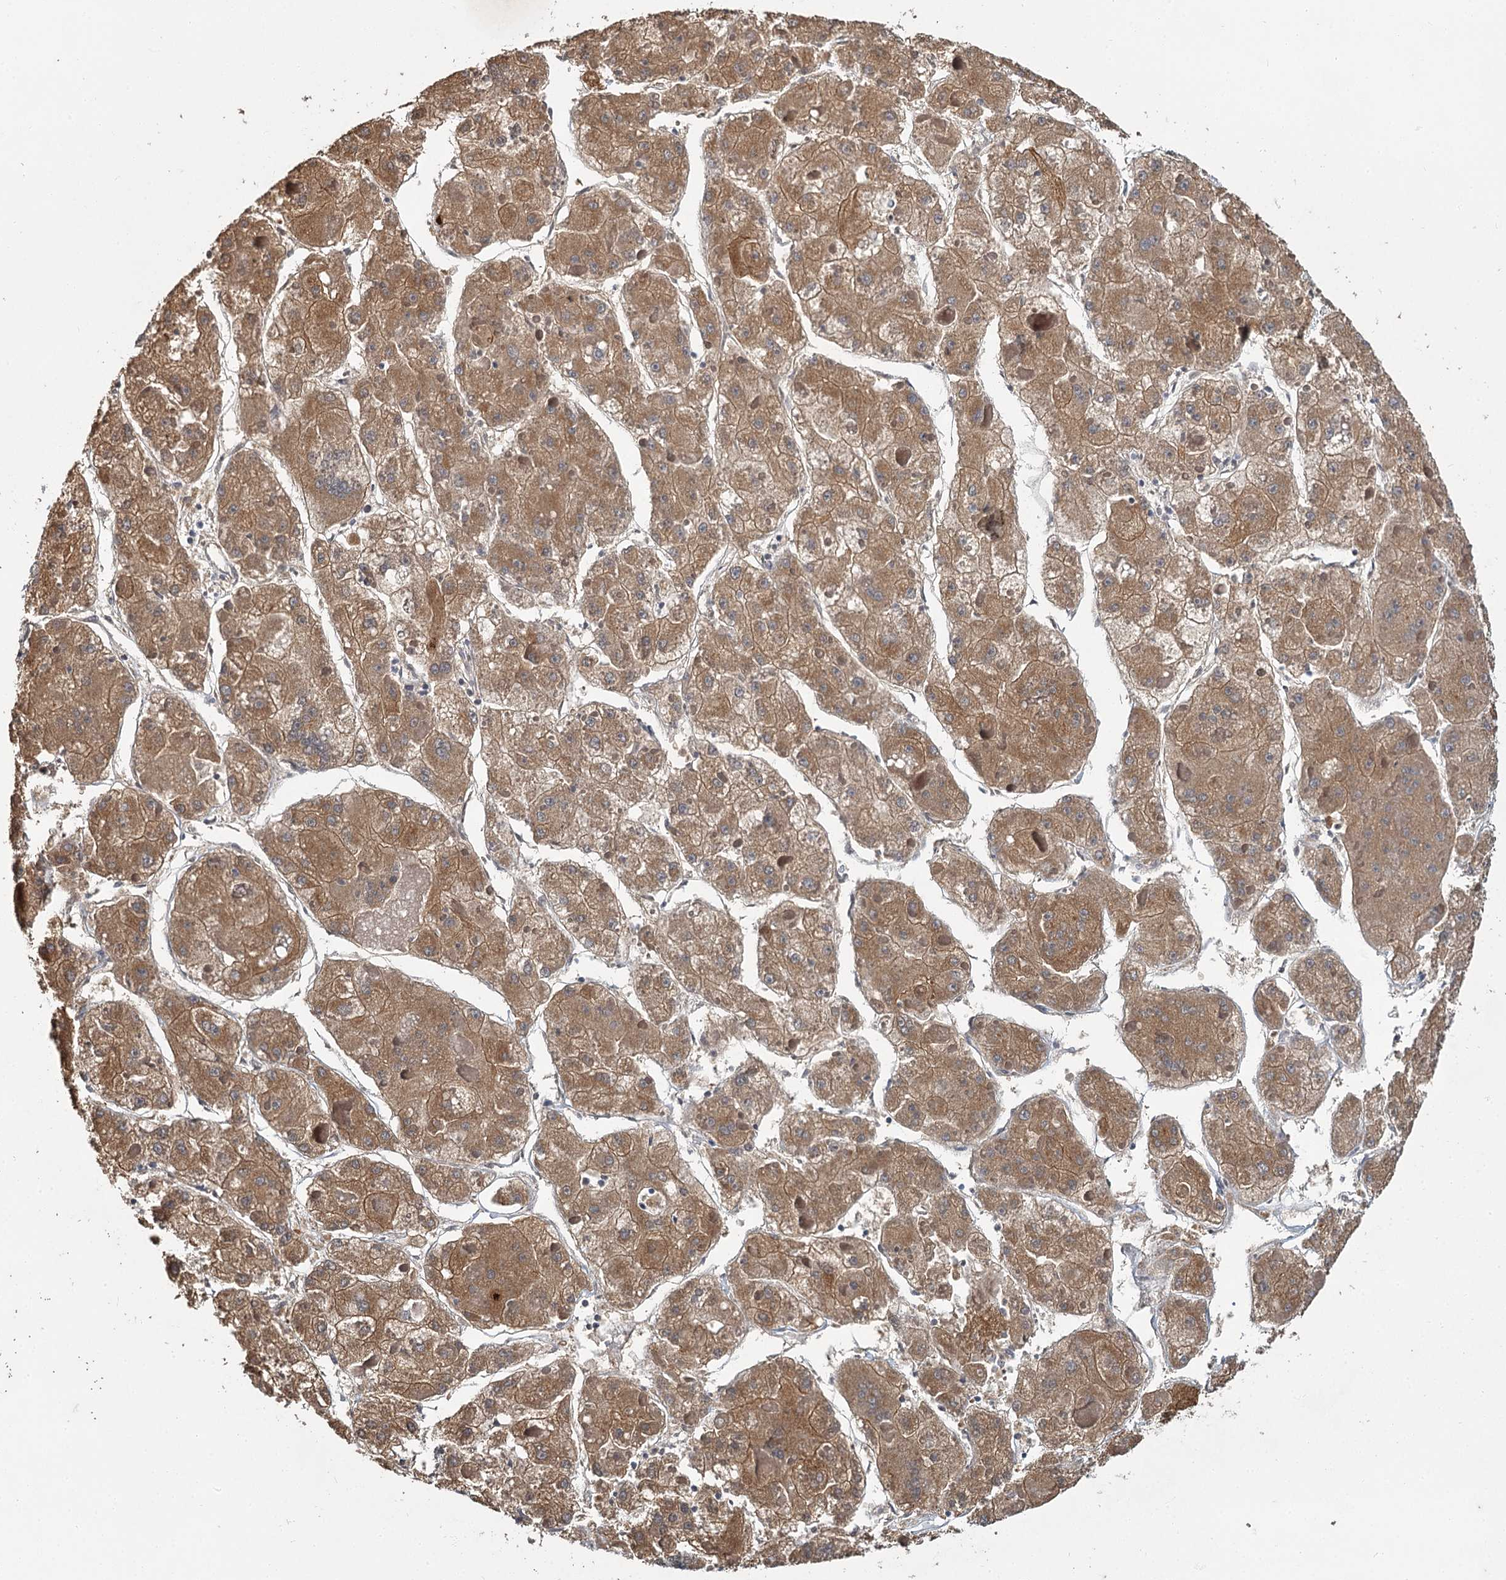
{"staining": {"intensity": "moderate", "quantity": ">75%", "location": "cytoplasmic/membranous"}, "tissue": "liver cancer", "cell_type": "Tumor cells", "image_type": "cancer", "snomed": [{"axis": "morphology", "description": "Carcinoma, Hepatocellular, NOS"}, {"axis": "topography", "description": "Liver"}], "caption": "Immunohistochemical staining of human liver hepatocellular carcinoma demonstrates moderate cytoplasmic/membranous protein expression in approximately >75% of tumor cells. The protein of interest is shown in brown color, while the nuclei are stained blue.", "gene": "MFN1", "patient": {"sex": "female", "age": 73}}